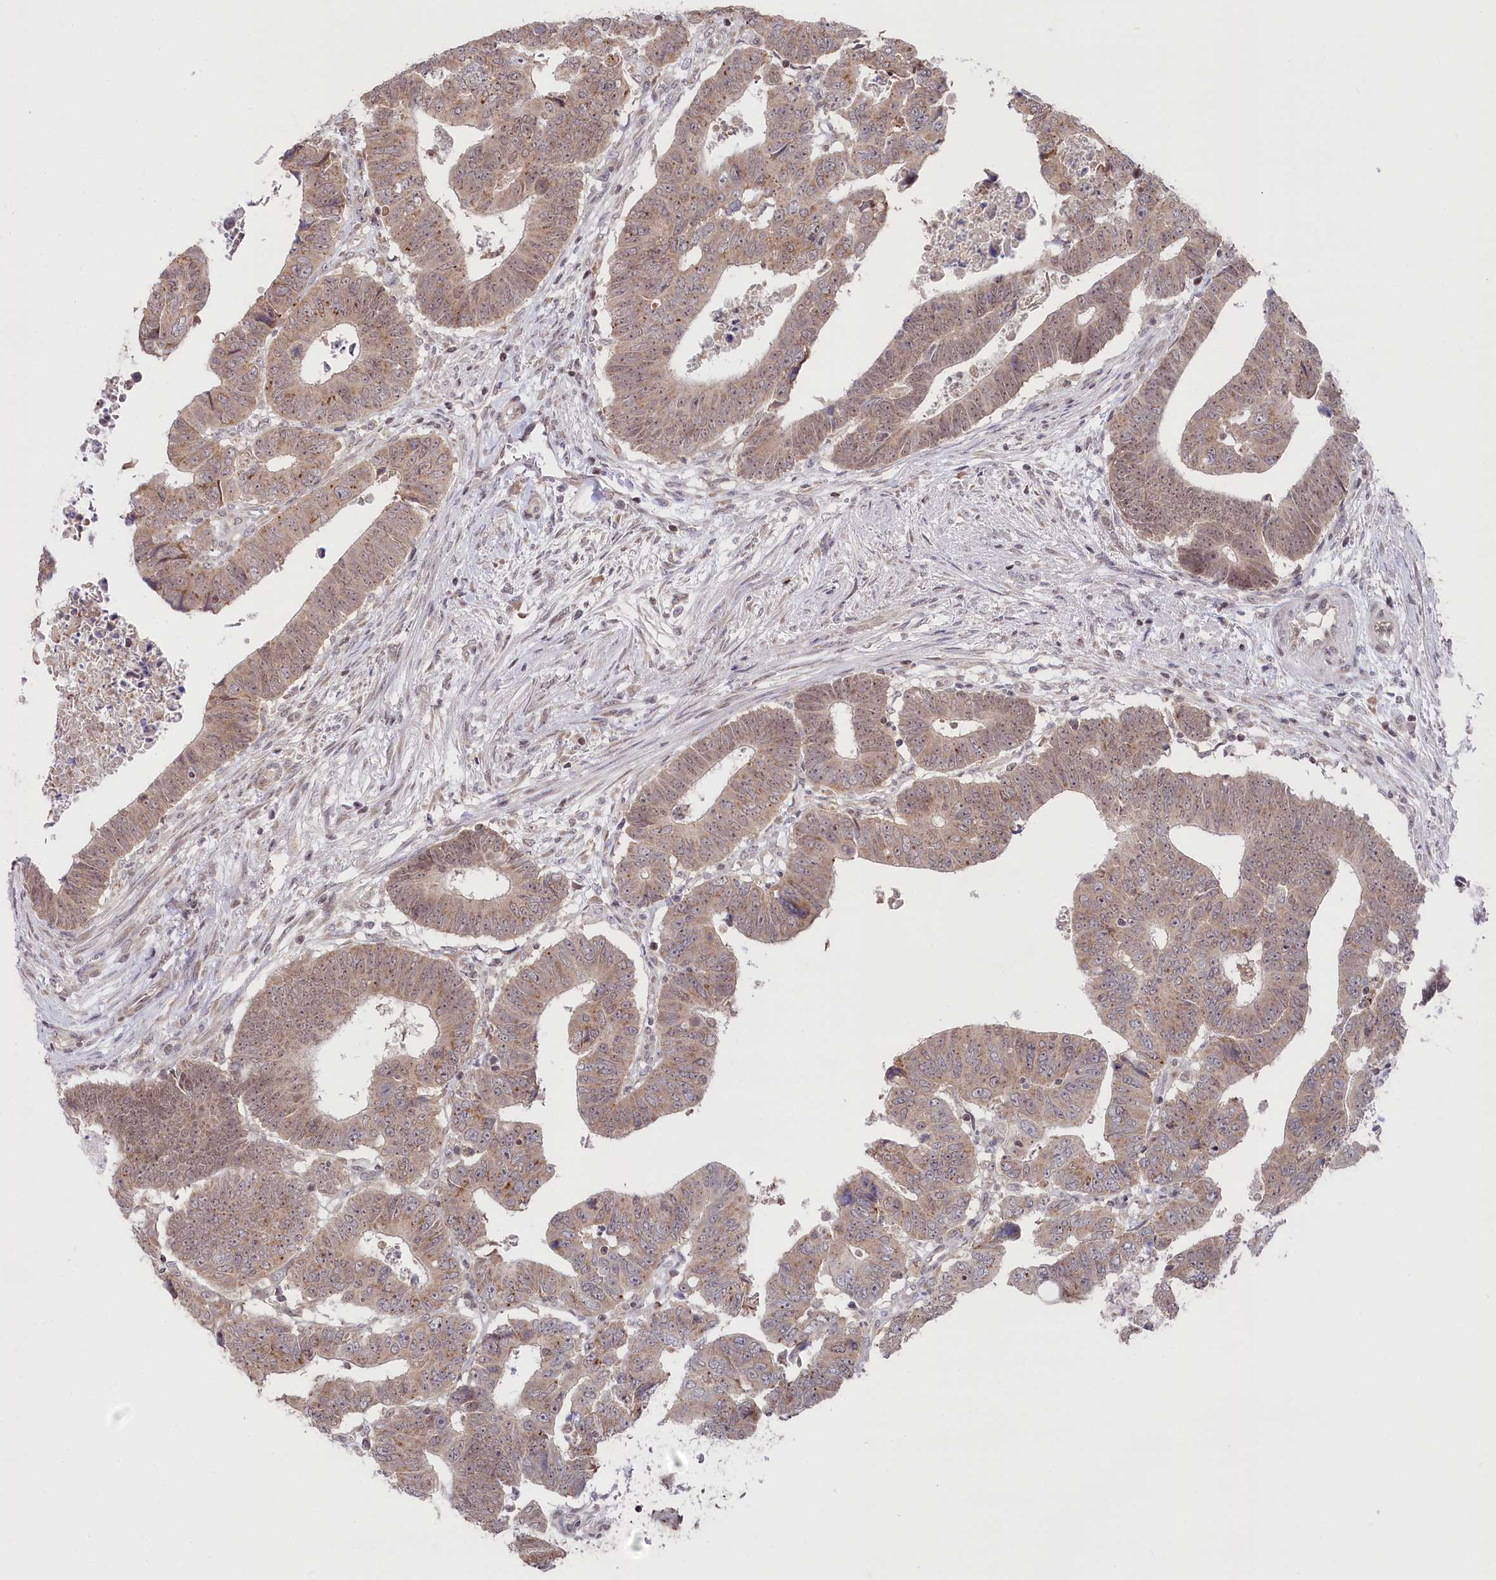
{"staining": {"intensity": "weak", "quantity": "25%-75%", "location": "nuclear"}, "tissue": "colorectal cancer", "cell_type": "Tumor cells", "image_type": "cancer", "snomed": [{"axis": "morphology", "description": "Normal tissue, NOS"}, {"axis": "morphology", "description": "Adenocarcinoma, NOS"}, {"axis": "topography", "description": "Rectum"}], "caption": "Colorectal cancer stained with DAB (3,3'-diaminobenzidine) IHC exhibits low levels of weak nuclear expression in about 25%-75% of tumor cells. (Brightfield microscopy of DAB IHC at high magnification).", "gene": "CGGBP1", "patient": {"sex": "female", "age": 65}}